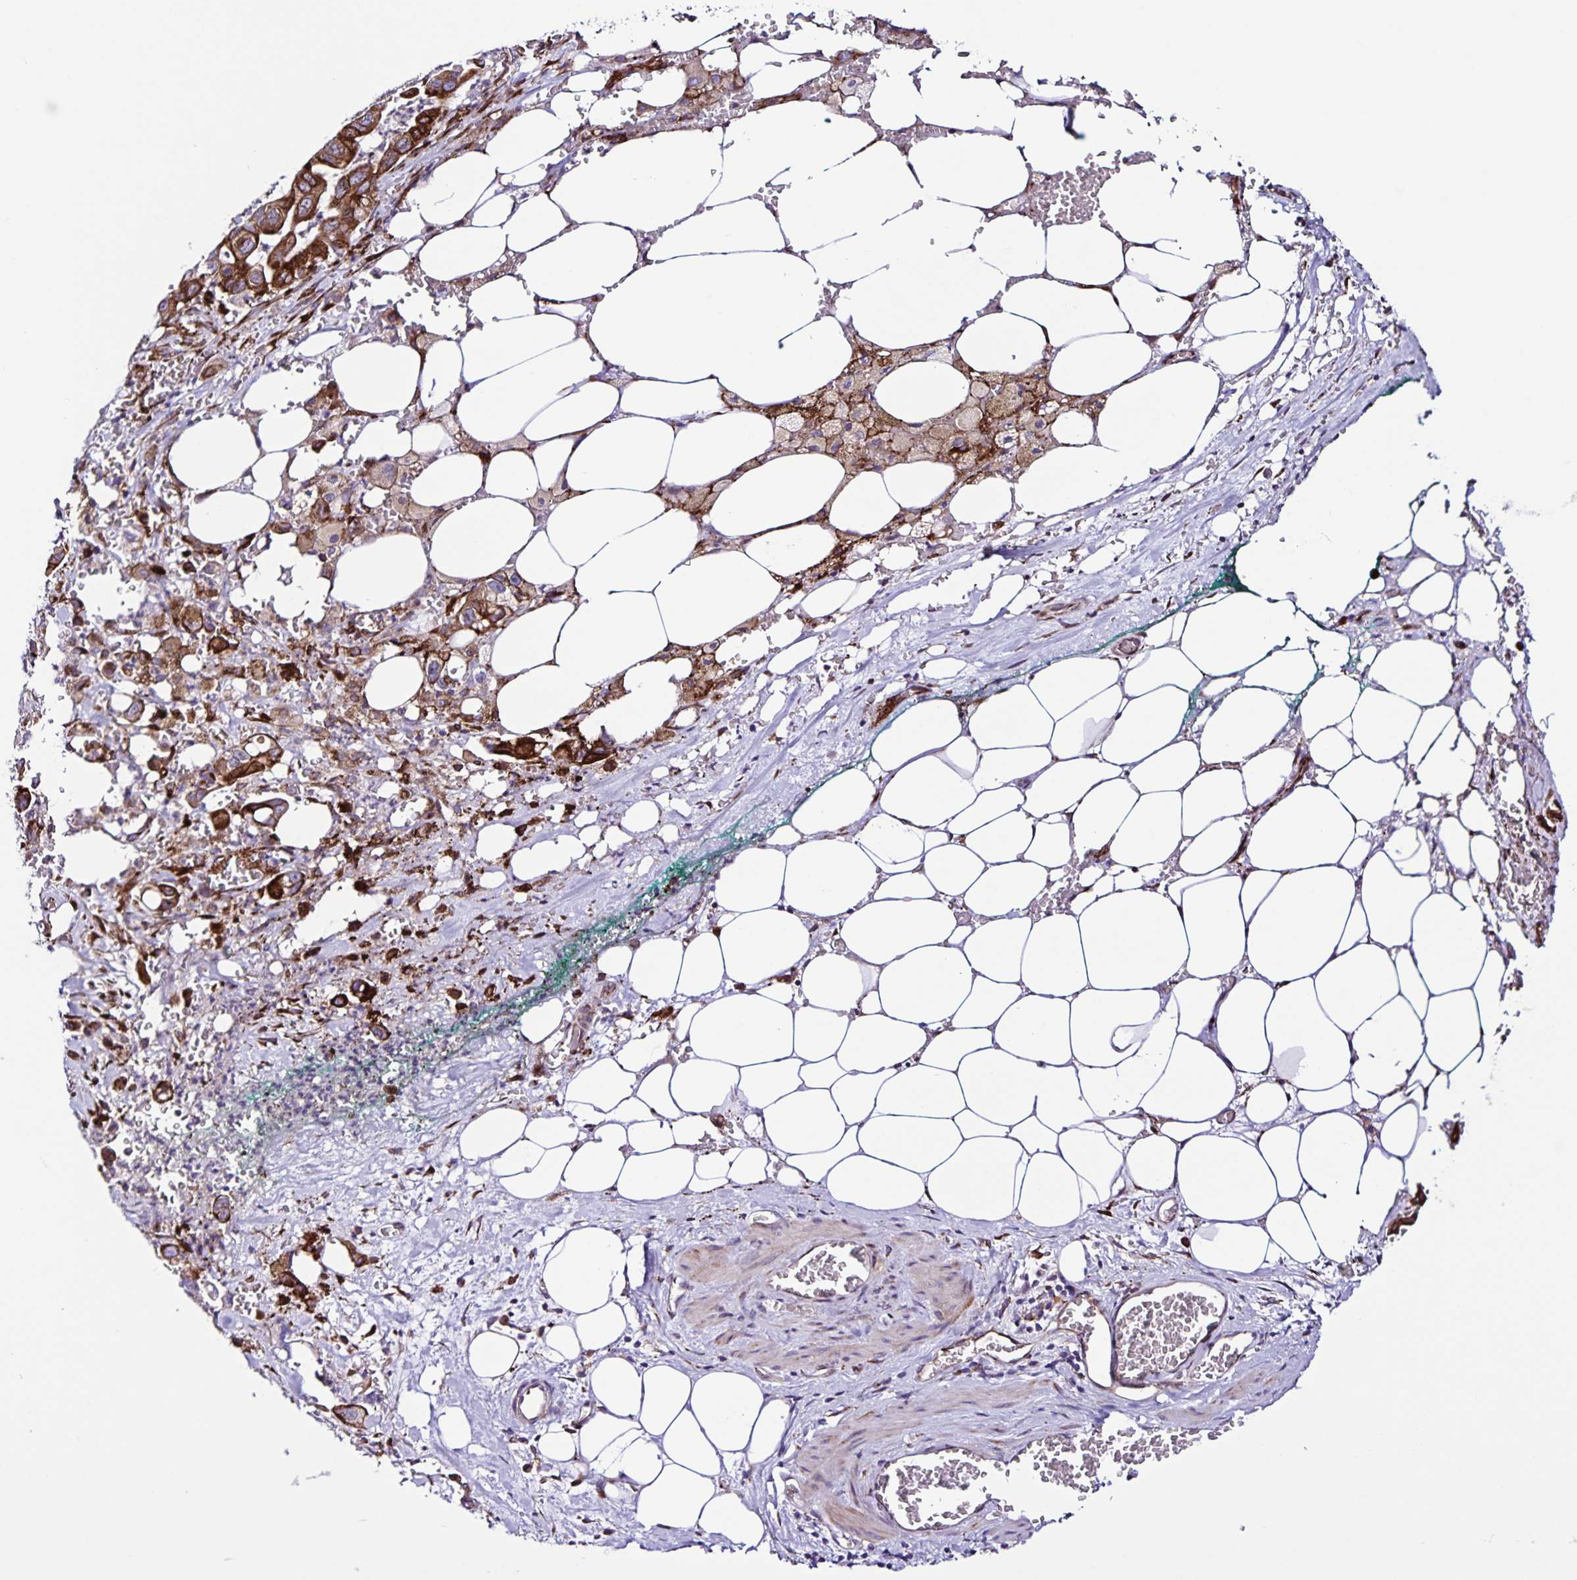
{"staining": {"intensity": "strong", "quantity": "<25%", "location": "cytoplasmic/membranous"}, "tissue": "pancreatic cancer", "cell_type": "Tumor cells", "image_type": "cancer", "snomed": [{"axis": "morphology", "description": "Adenocarcinoma, NOS"}, {"axis": "topography", "description": "Pancreas"}], "caption": "Adenocarcinoma (pancreatic) was stained to show a protein in brown. There is medium levels of strong cytoplasmic/membranous expression in about <25% of tumor cells.", "gene": "OSBPL5", "patient": {"sex": "male", "age": 61}}